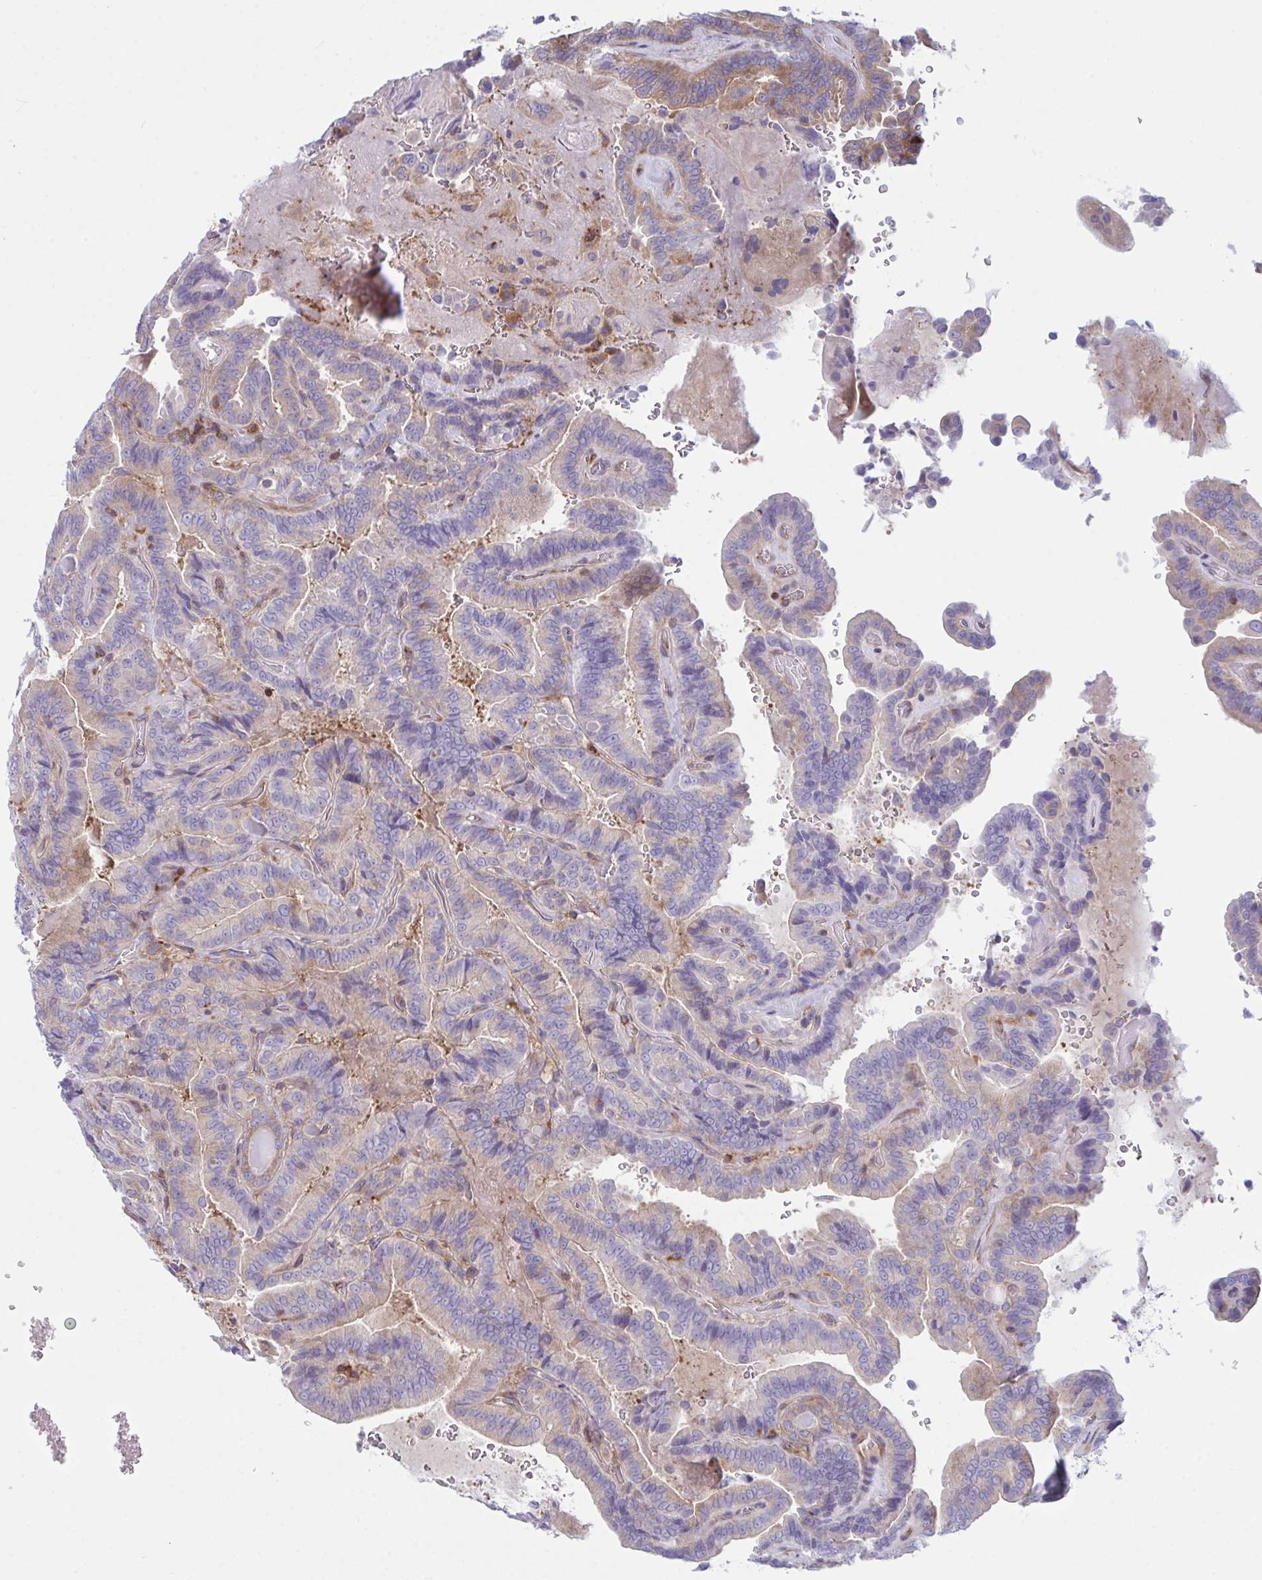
{"staining": {"intensity": "weak", "quantity": "<25%", "location": "cytoplasmic/membranous"}, "tissue": "thyroid cancer", "cell_type": "Tumor cells", "image_type": "cancer", "snomed": [{"axis": "morphology", "description": "Papillary adenocarcinoma, NOS"}, {"axis": "topography", "description": "Thyroid gland"}], "caption": "DAB (3,3'-diaminobenzidine) immunohistochemical staining of thyroid cancer (papillary adenocarcinoma) exhibits no significant staining in tumor cells. (DAB immunohistochemistry (IHC) with hematoxylin counter stain).", "gene": "TSC22D3", "patient": {"sex": "male", "age": 61}}